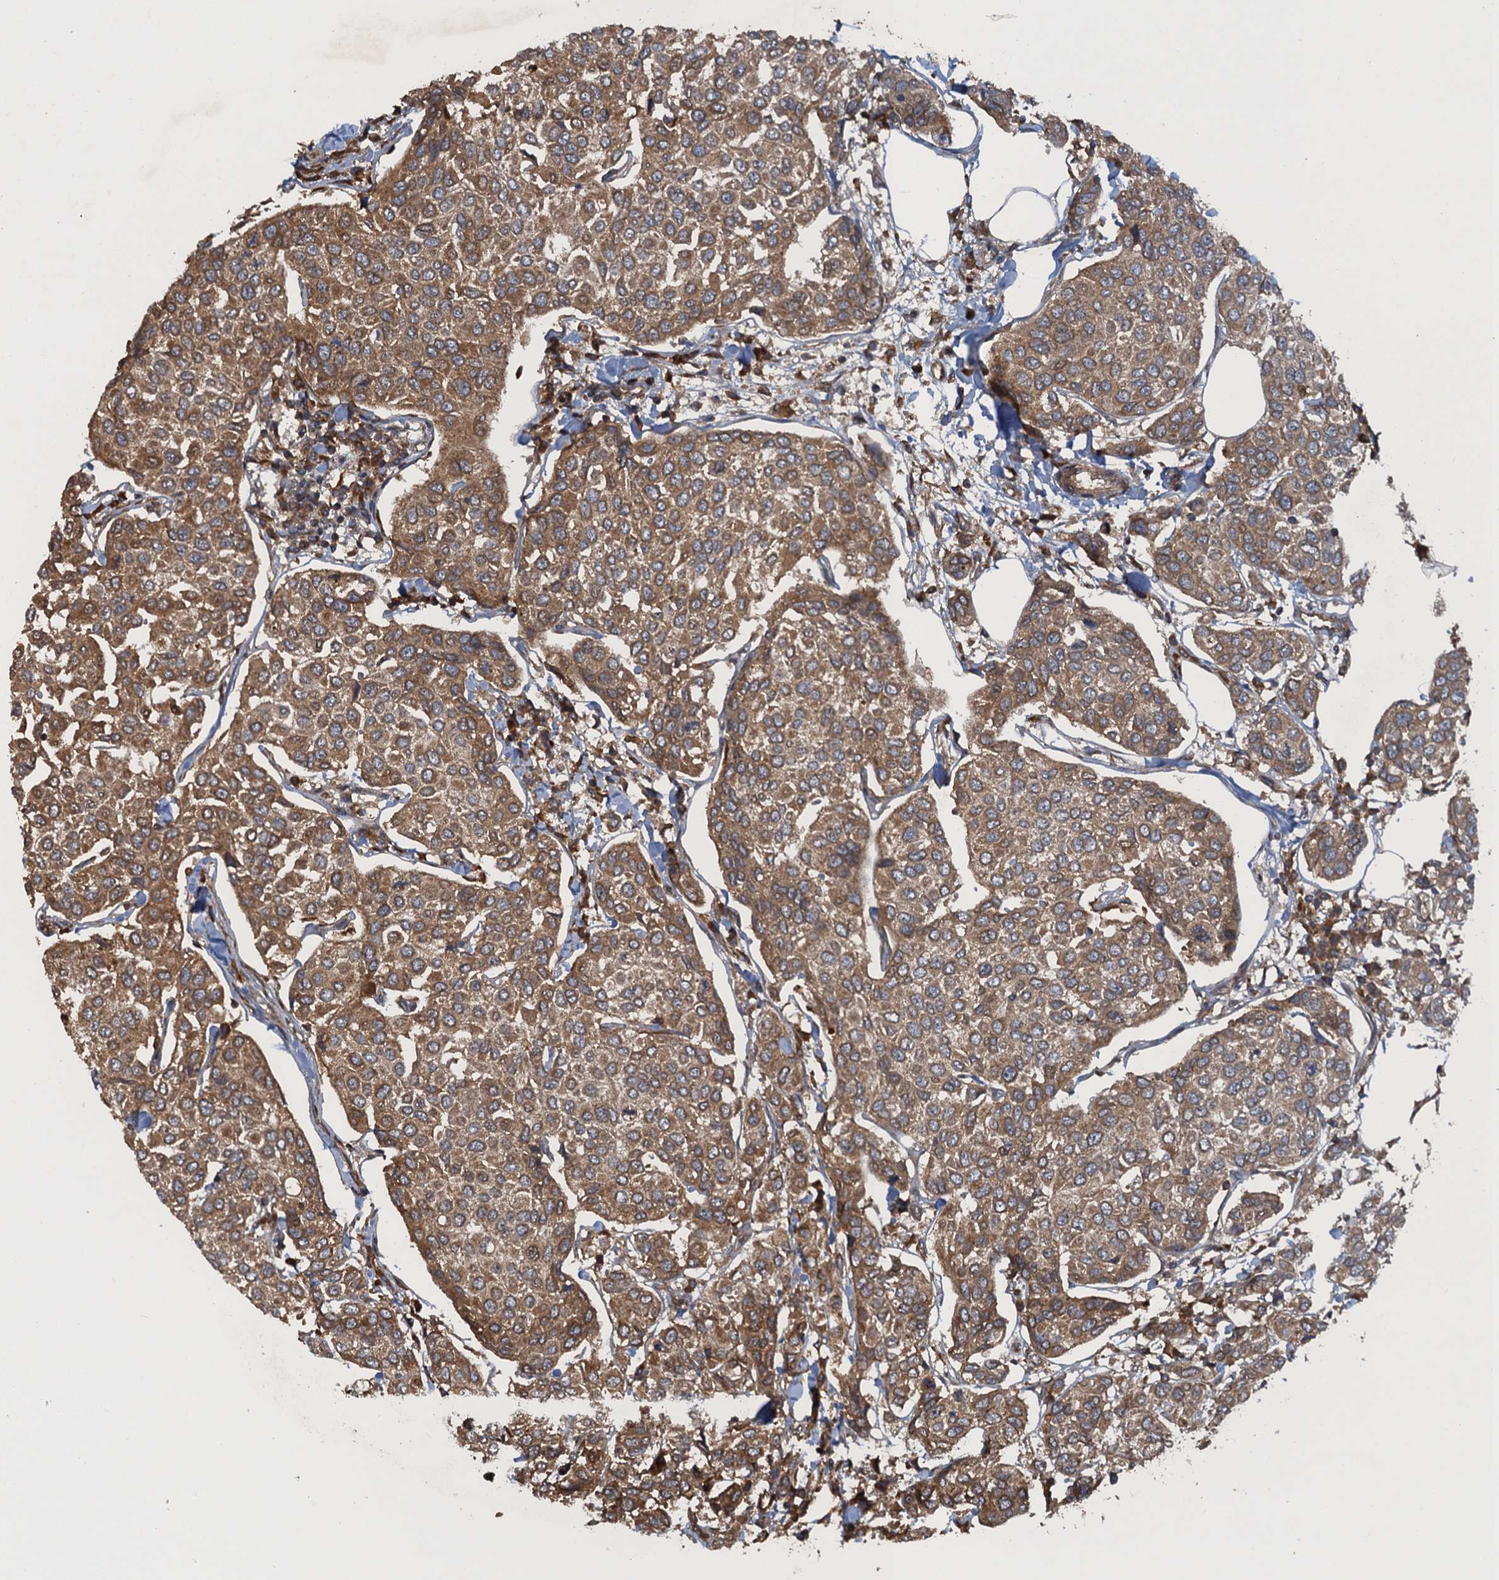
{"staining": {"intensity": "moderate", "quantity": ">75%", "location": "cytoplasmic/membranous,nuclear"}, "tissue": "breast cancer", "cell_type": "Tumor cells", "image_type": "cancer", "snomed": [{"axis": "morphology", "description": "Duct carcinoma"}, {"axis": "topography", "description": "Breast"}], "caption": "Human invasive ductal carcinoma (breast) stained for a protein (brown) reveals moderate cytoplasmic/membranous and nuclear positive staining in about >75% of tumor cells.", "gene": "GLE1", "patient": {"sex": "female", "age": 55}}